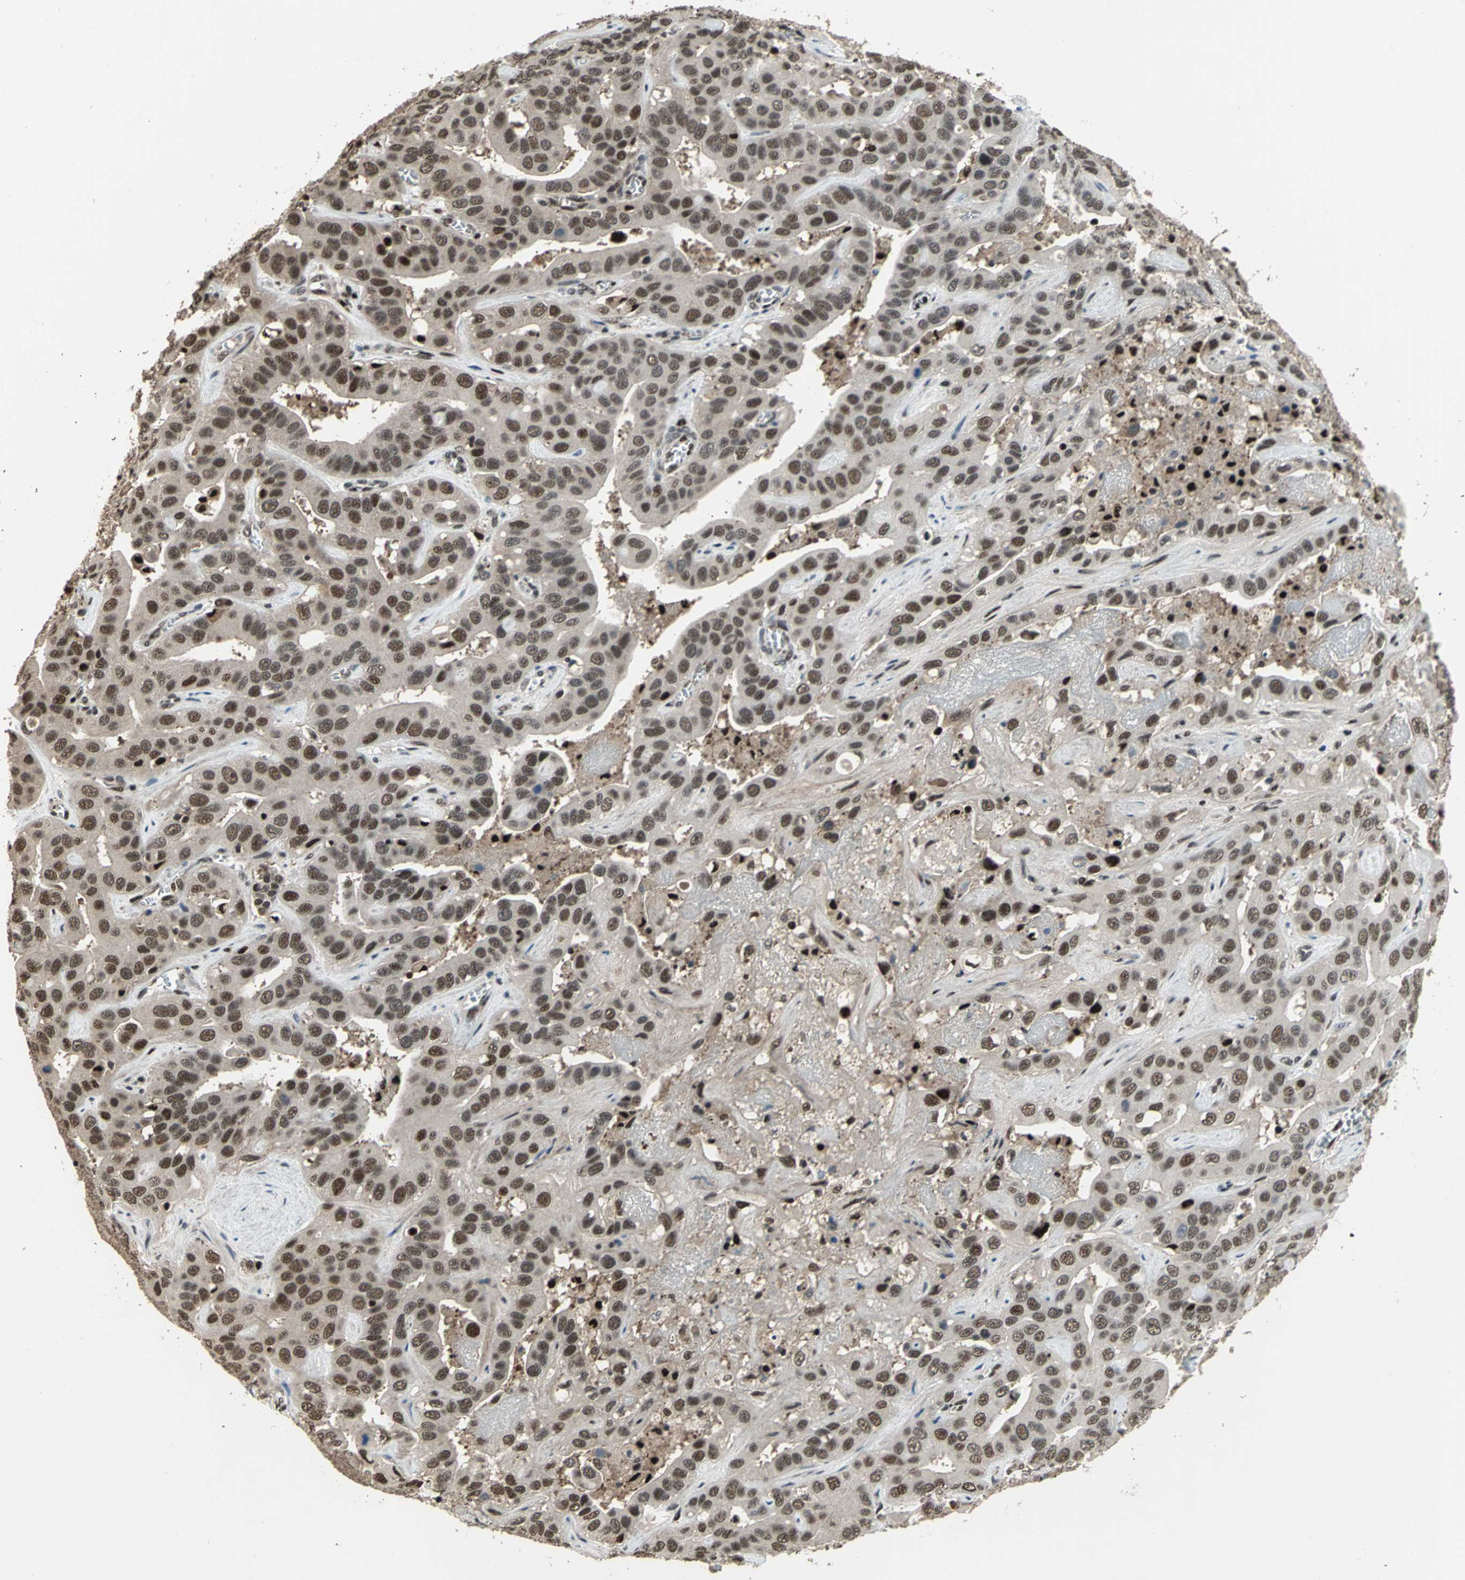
{"staining": {"intensity": "moderate", "quantity": ">75%", "location": "nuclear"}, "tissue": "liver cancer", "cell_type": "Tumor cells", "image_type": "cancer", "snomed": [{"axis": "morphology", "description": "Cholangiocarcinoma"}, {"axis": "topography", "description": "Liver"}], "caption": "Immunohistochemistry (IHC) of liver cholangiocarcinoma shows medium levels of moderate nuclear staining in about >75% of tumor cells.", "gene": "MIS18BP1", "patient": {"sex": "female", "age": 52}}